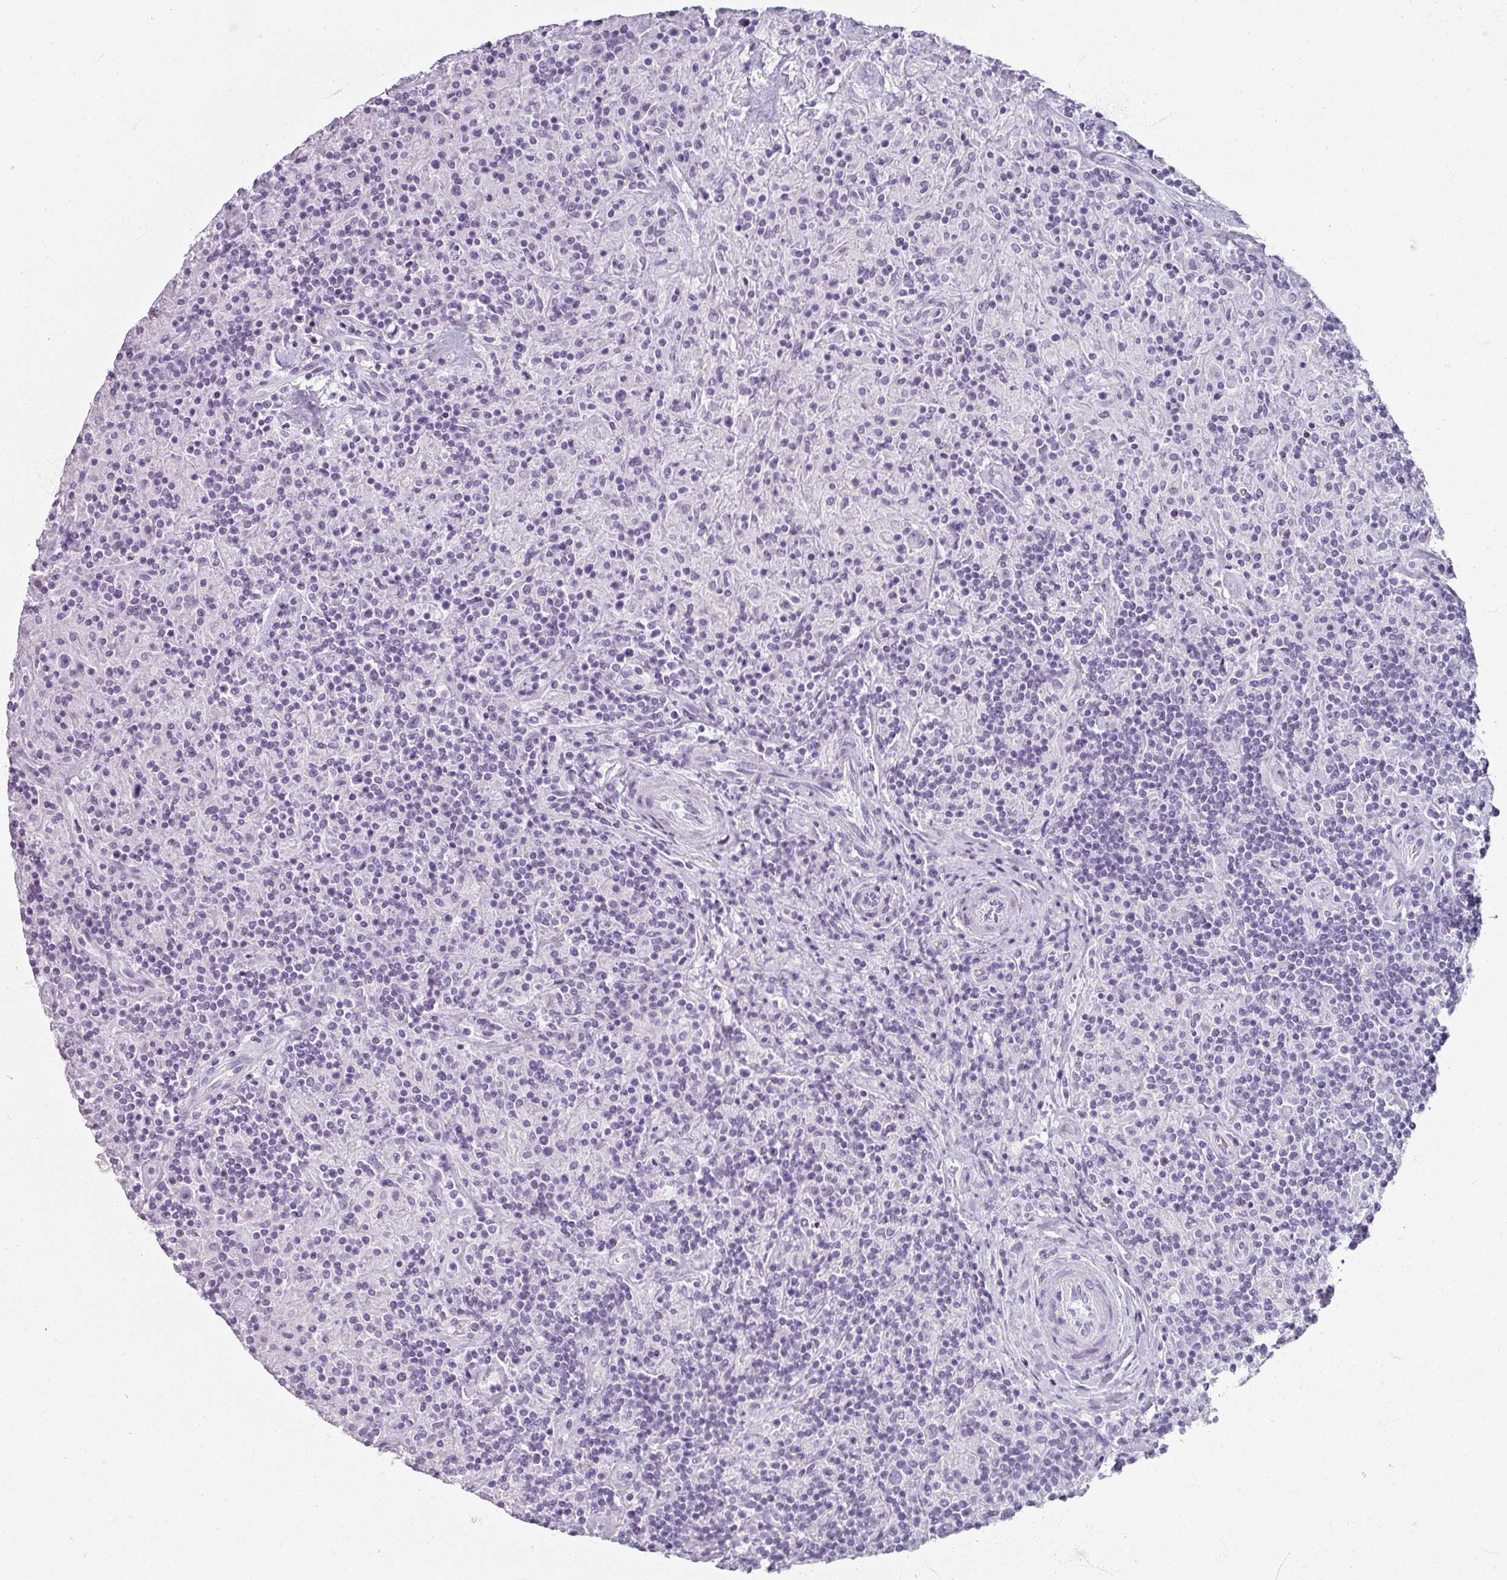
{"staining": {"intensity": "negative", "quantity": "none", "location": "none"}, "tissue": "lymphoma", "cell_type": "Tumor cells", "image_type": "cancer", "snomed": [{"axis": "morphology", "description": "Hodgkin's disease, NOS"}, {"axis": "topography", "description": "Lymph node"}], "caption": "Tumor cells show no significant protein expression in Hodgkin's disease.", "gene": "REG3G", "patient": {"sex": "male", "age": 70}}